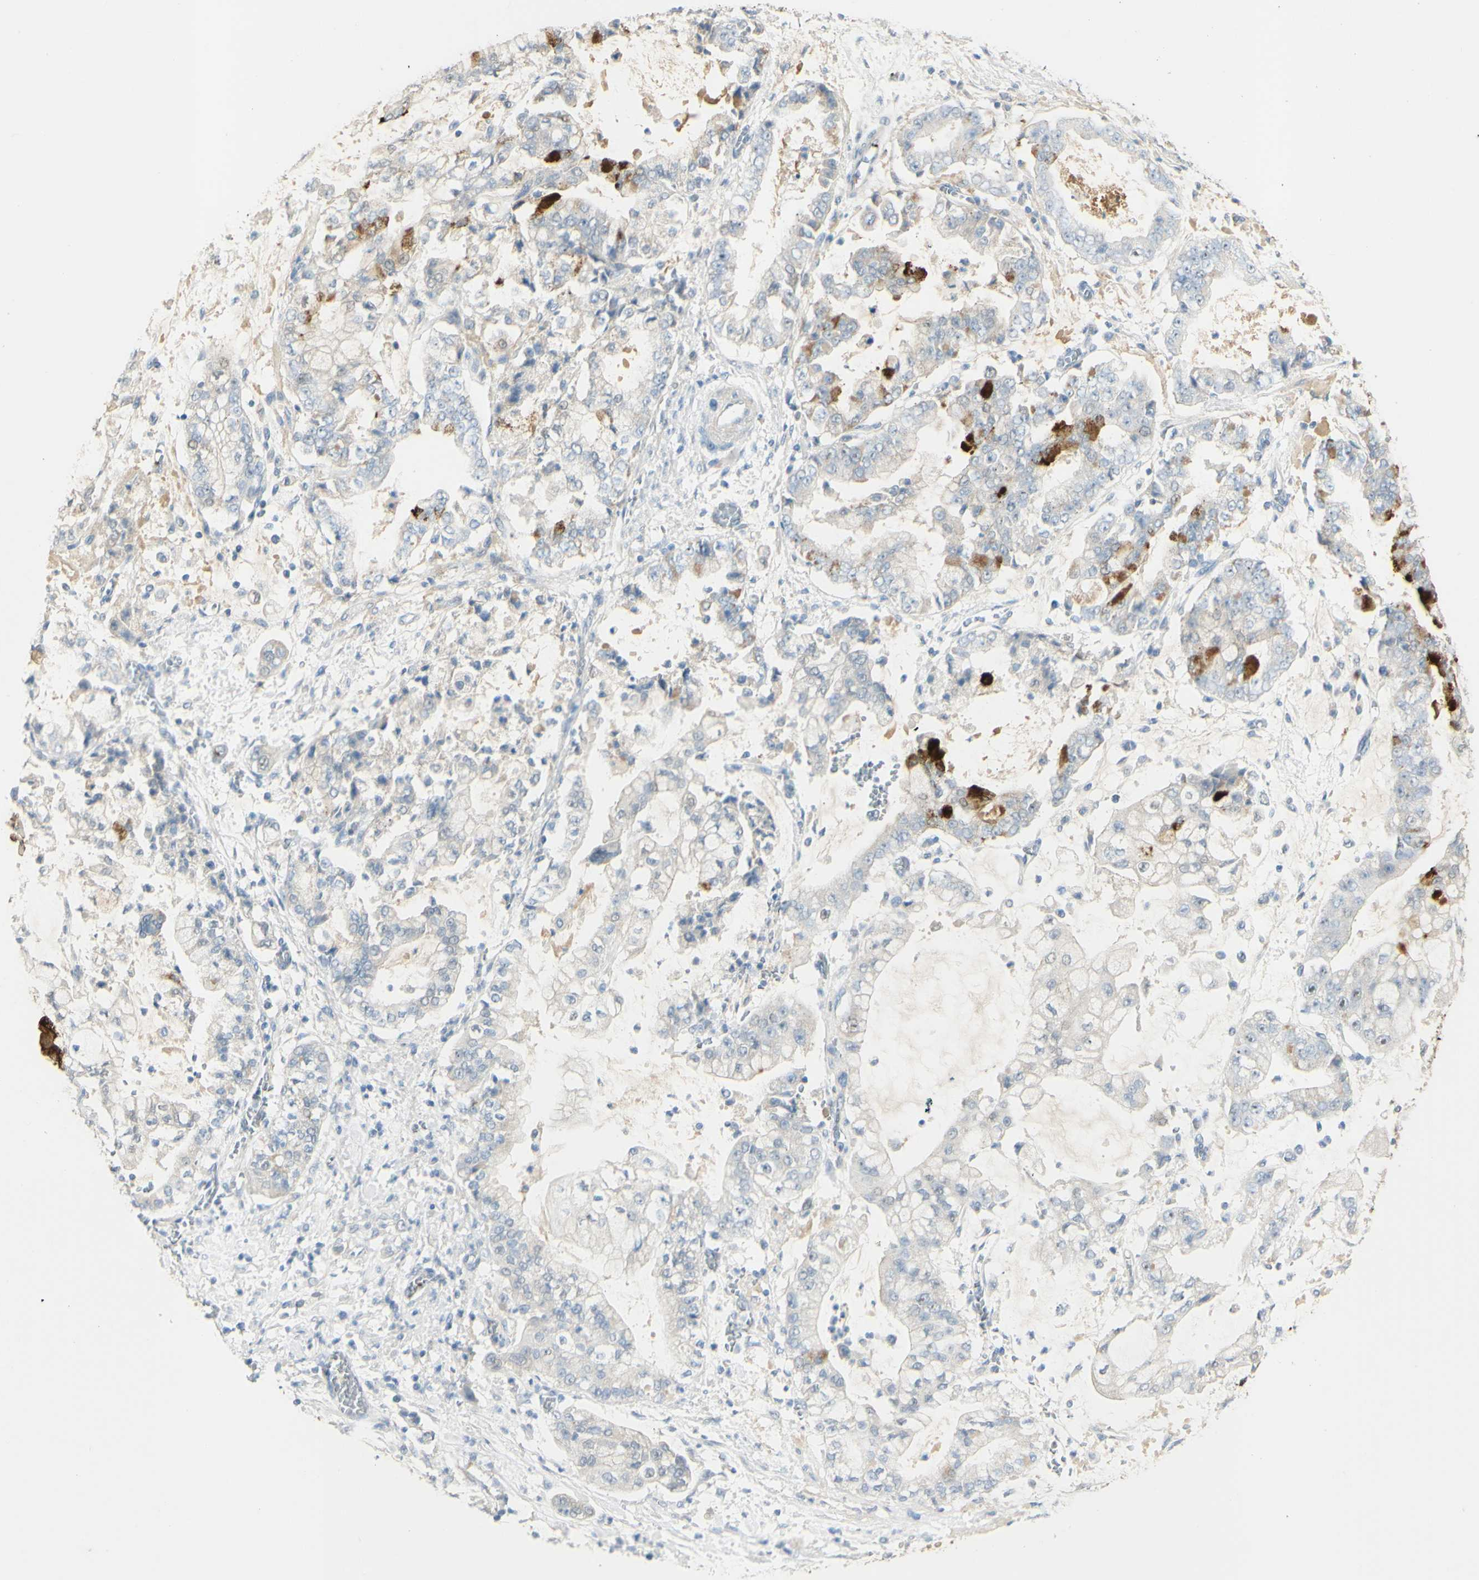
{"staining": {"intensity": "negative", "quantity": "none", "location": "none"}, "tissue": "stomach cancer", "cell_type": "Tumor cells", "image_type": "cancer", "snomed": [{"axis": "morphology", "description": "Adenocarcinoma, NOS"}, {"axis": "topography", "description": "Stomach"}], "caption": "Human stomach cancer (adenocarcinoma) stained for a protein using immunohistochemistry (IHC) reveals no expression in tumor cells.", "gene": "ART3", "patient": {"sex": "male", "age": 76}}